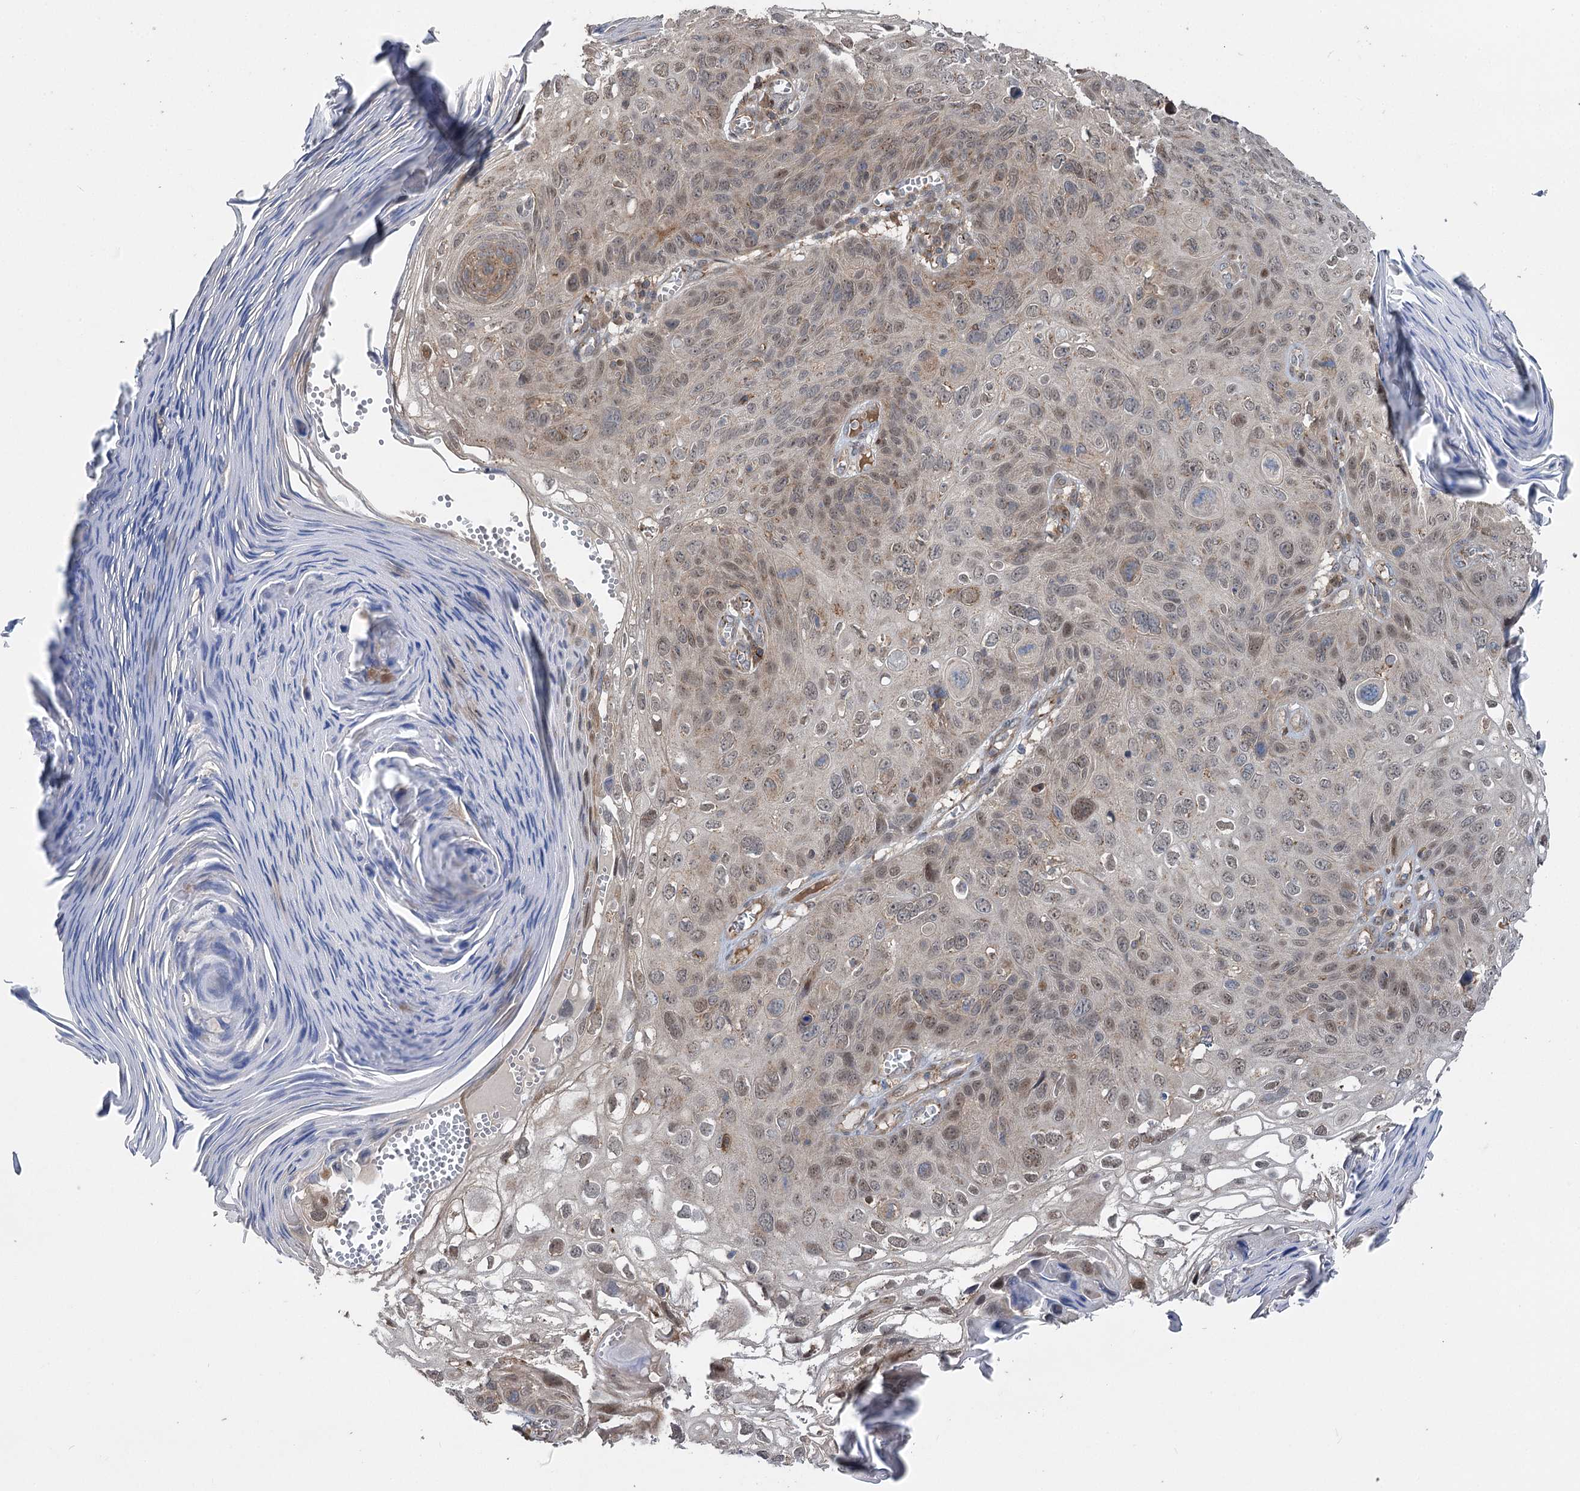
{"staining": {"intensity": "weak", "quantity": "25%-75%", "location": "nuclear"}, "tissue": "skin cancer", "cell_type": "Tumor cells", "image_type": "cancer", "snomed": [{"axis": "morphology", "description": "Squamous cell carcinoma, NOS"}, {"axis": "topography", "description": "Skin"}], "caption": "Squamous cell carcinoma (skin) tissue reveals weak nuclear expression in about 25%-75% of tumor cells", "gene": "STX6", "patient": {"sex": "female", "age": 90}}